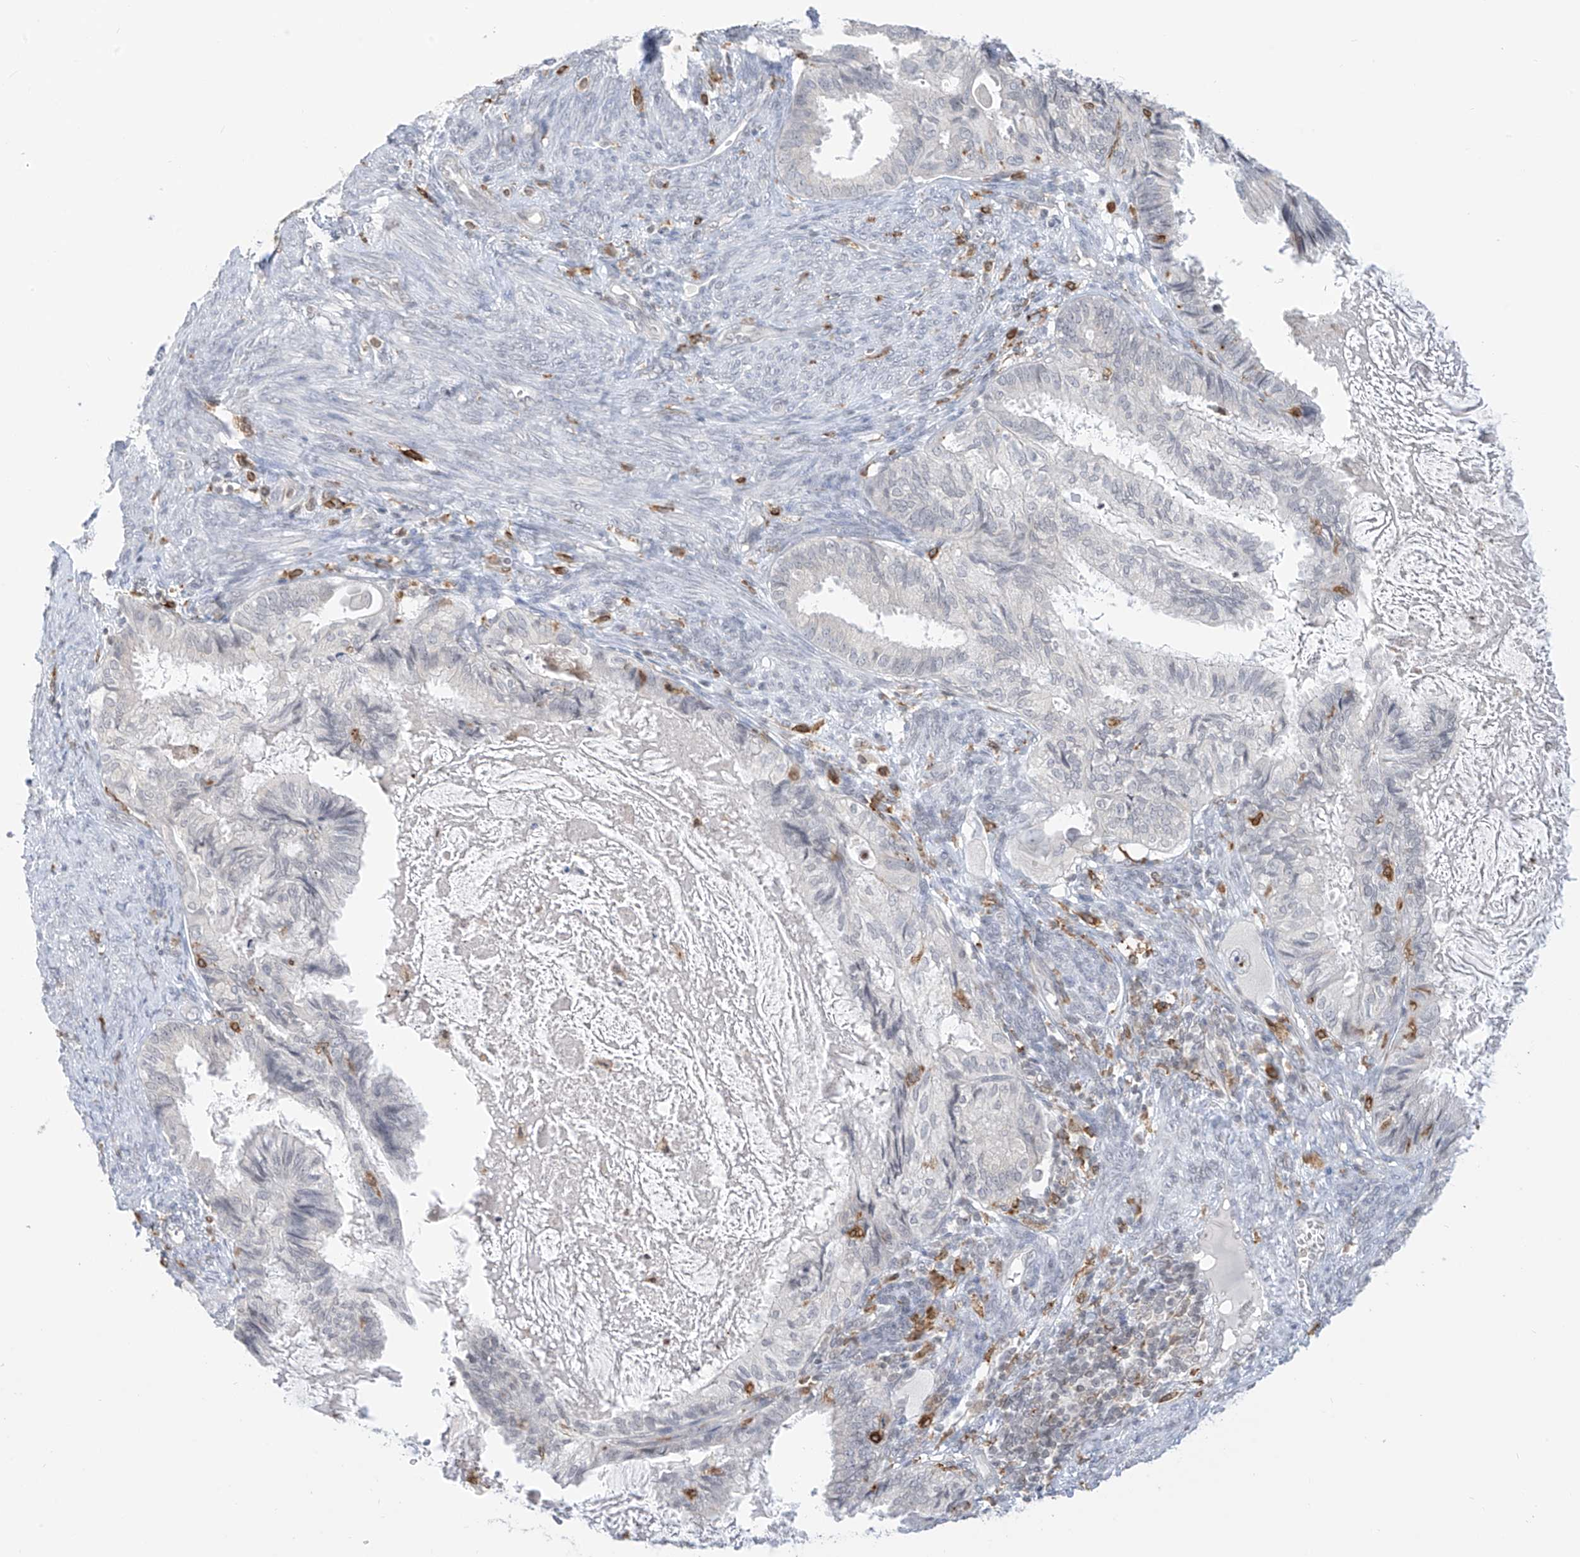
{"staining": {"intensity": "negative", "quantity": "none", "location": "none"}, "tissue": "cervical cancer", "cell_type": "Tumor cells", "image_type": "cancer", "snomed": [{"axis": "morphology", "description": "Normal tissue, NOS"}, {"axis": "morphology", "description": "Adenocarcinoma, NOS"}, {"axis": "topography", "description": "Cervix"}, {"axis": "topography", "description": "Endometrium"}], "caption": "A photomicrograph of human cervical cancer is negative for staining in tumor cells.", "gene": "TBXAS1", "patient": {"sex": "female", "age": 86}}